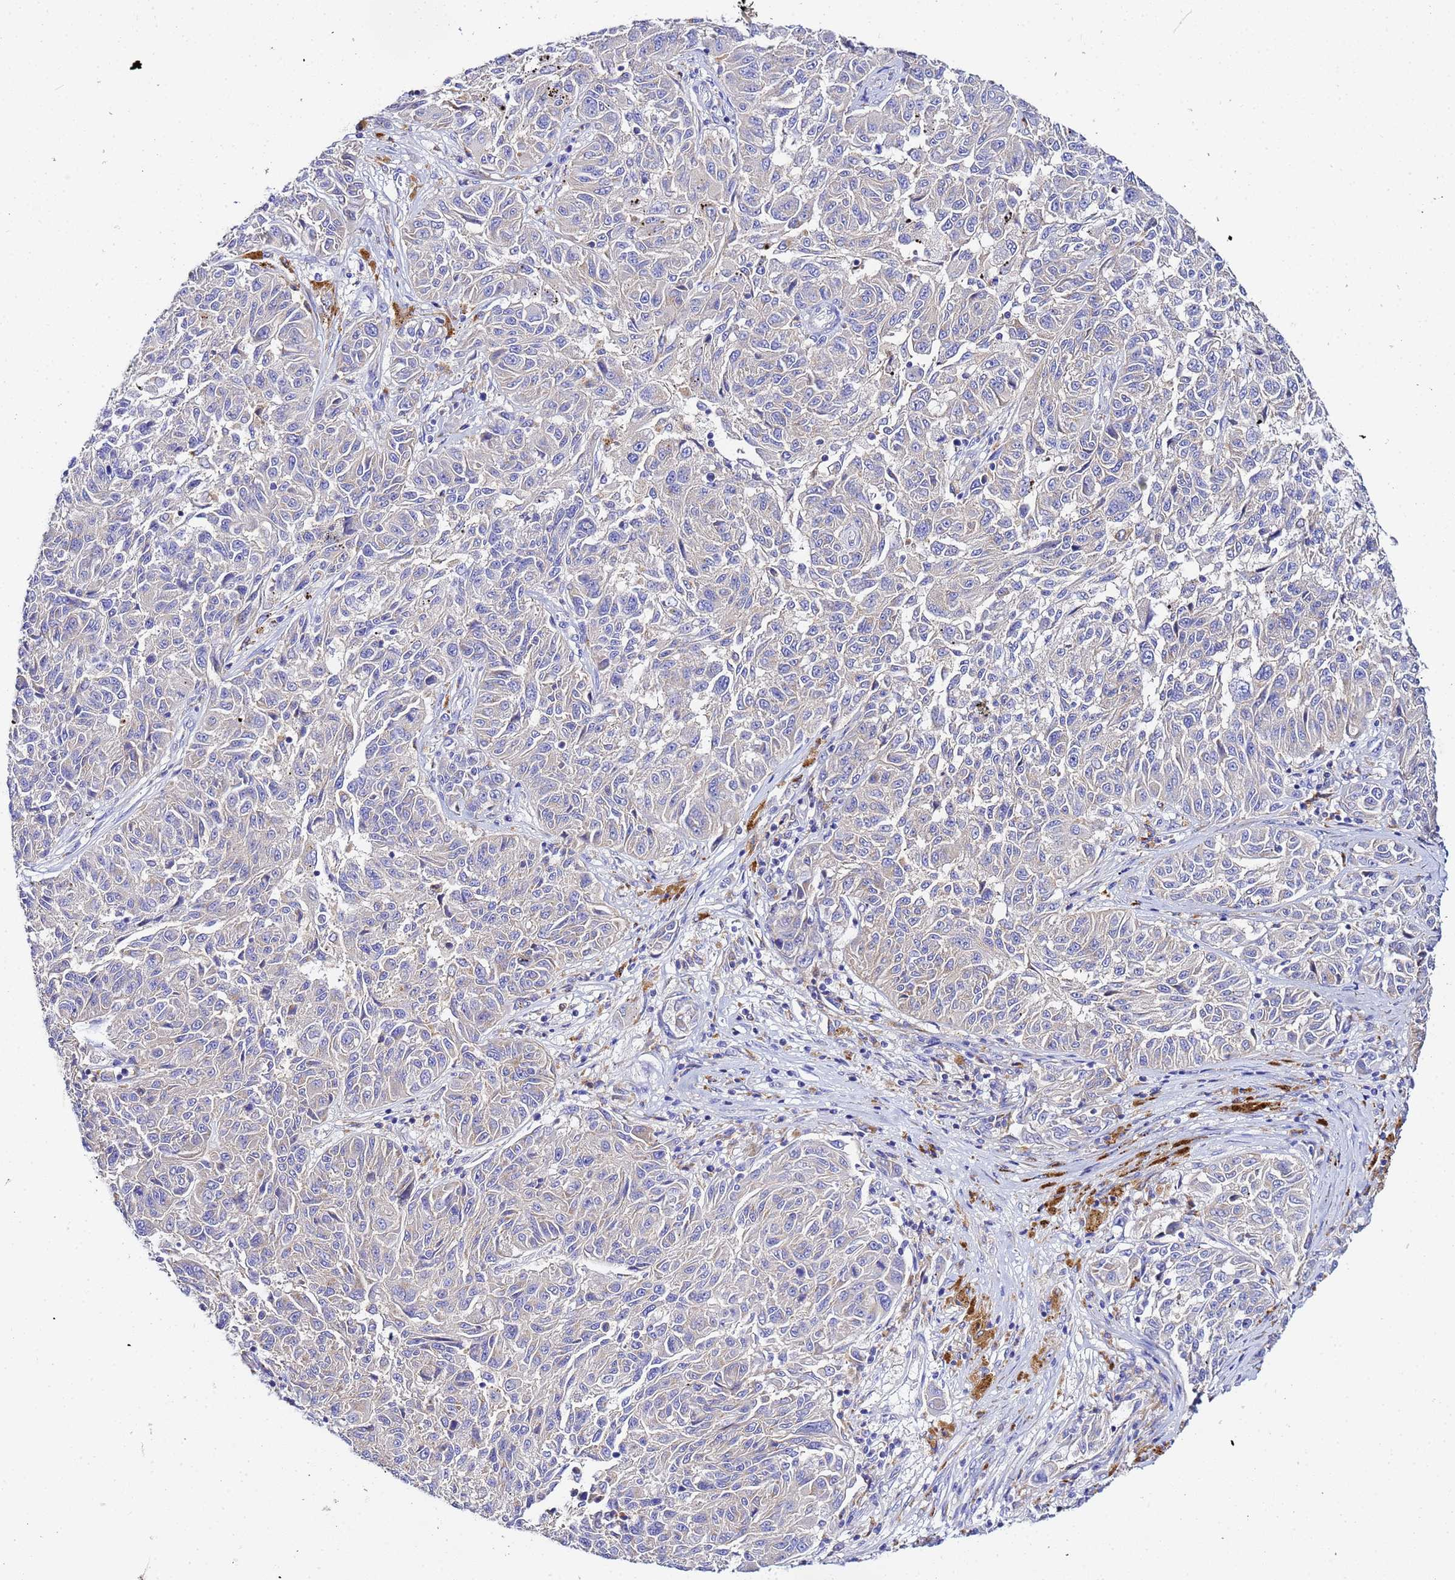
{"staining": {"intensity": "negative", "quantity": "none", "location": "none"}, "tissue": "melanoma", "cell_type": "Tumor cells", "image_type": "cancer", "snomed": [{"axis": "morphology", "description": "Malignant melanoma, NOS"}, {"axis": "topography", "description": "Skin"}], "caption": "A high-resolution photomicrograph shows immunohistochemistry staining of malignant melanoma, which reveals no significant expression in tumor cells.", "gene": "VTI1B", "patient": {"sex": "male", "age": 53}}